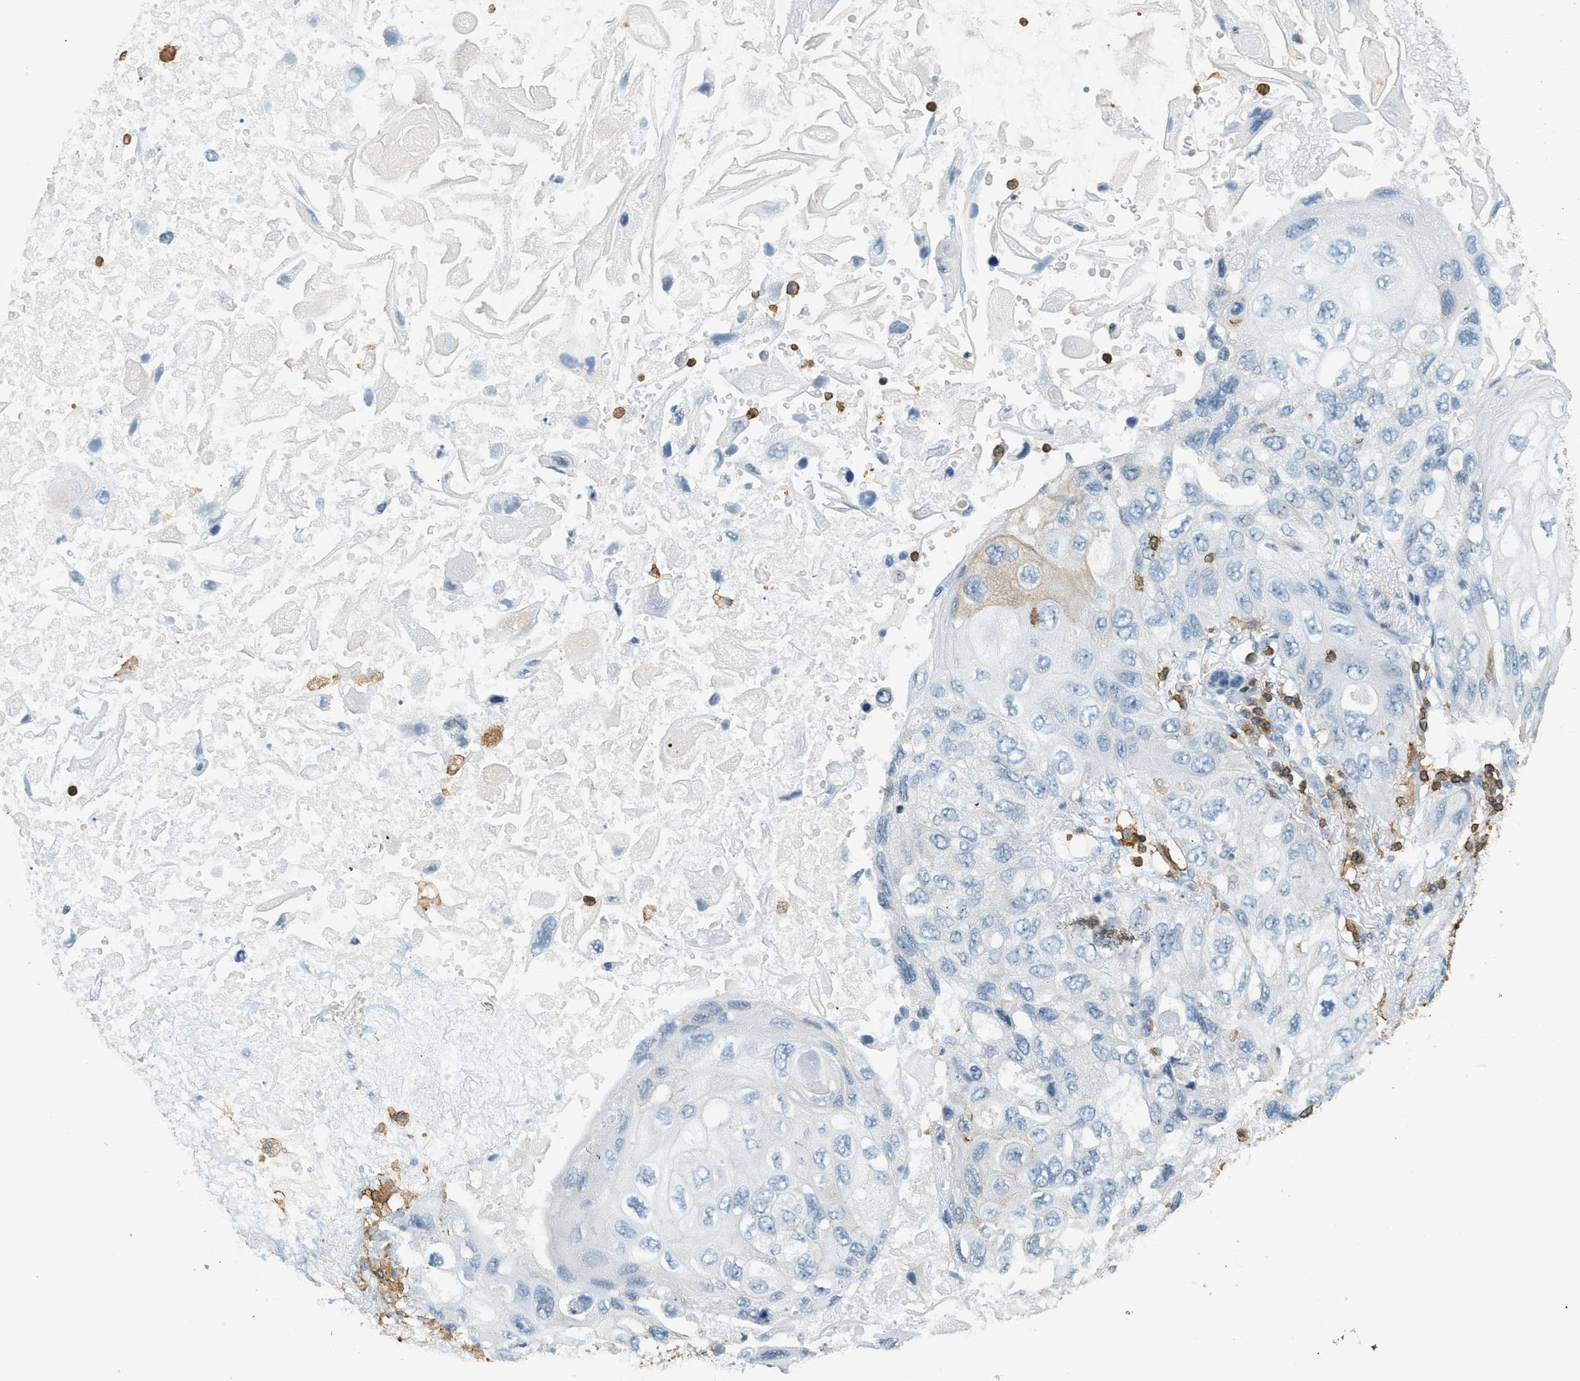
{"staining": {"intensity": "negative", "quantity": "none", "location": "none"}, "tissue": "lung cancer", "cell_type": "Tumor cells", "image_type": "cancer", "snomed": [{"axis": "morphology", "description": "Squamous cell carcinoma, NOS"}, {"axis": "topography", "description": "Lung"}], "caption": "There is no significant staining in tumor cells of lung cancer (squamous cell carcinoma). Nuclei are stained in blue.", "gene": "LSP1", "patient": {"sex": "female", "age": 73}}